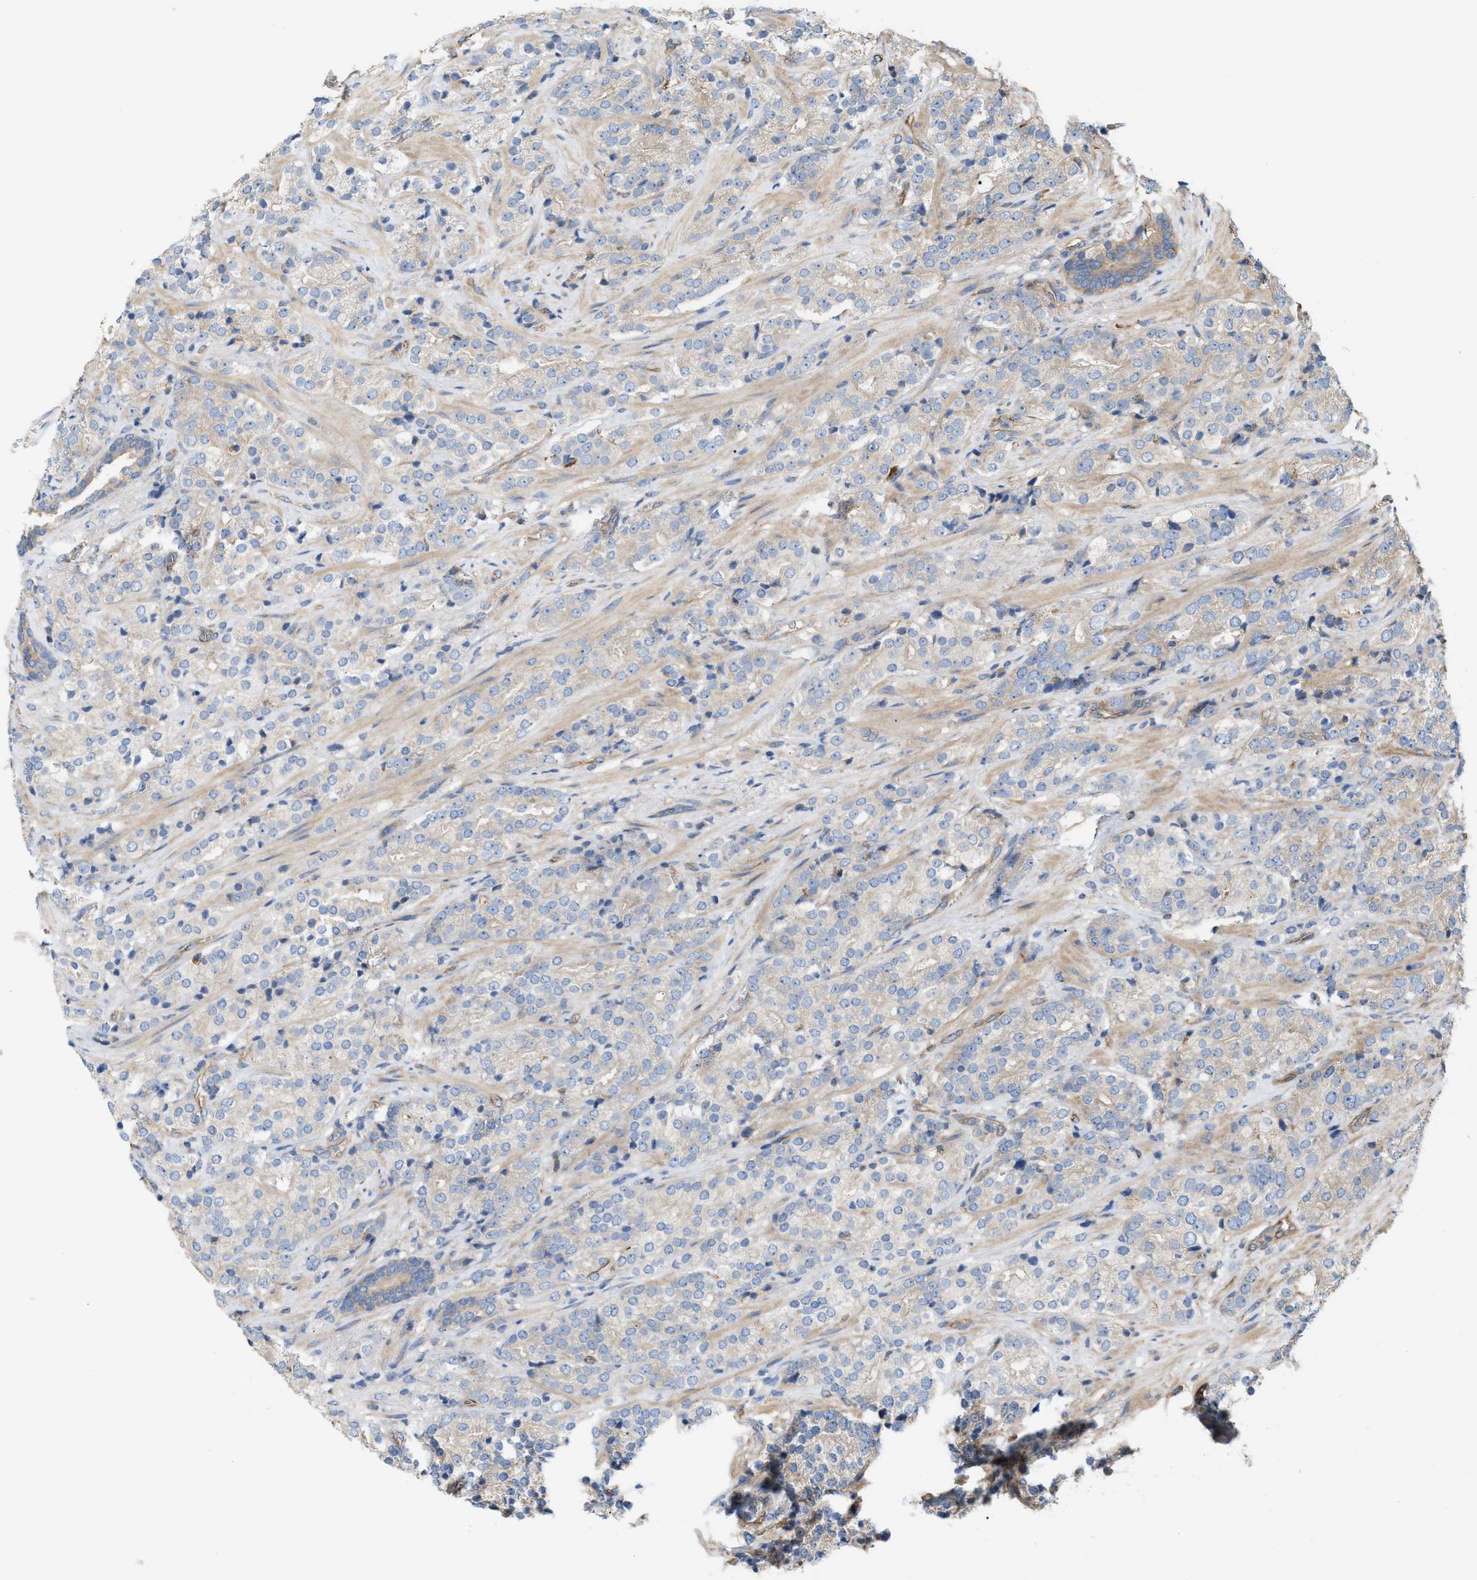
{"staining": {"intensity": "negative", "quantity": "none", "location": "none"}, "tissue": "prostate cancer", "cell_type": "Tumor cells", "image_type": "cancer", "snomed": [{"axis": "morphology", "description": "Adenocarcinoma, High grade"}, {"axis": "topography", "description": "Prostate"}], "caption": "Prostate cancer (high-grade adenocarcinoma) was stained to show a protein in brown. There is no significant expression in tumor cells. (DAB immunohistochemistry with hematoxylin counter stain).", "gene": "EPS15L1", "patient": {"sex": "male", "age": 71}}